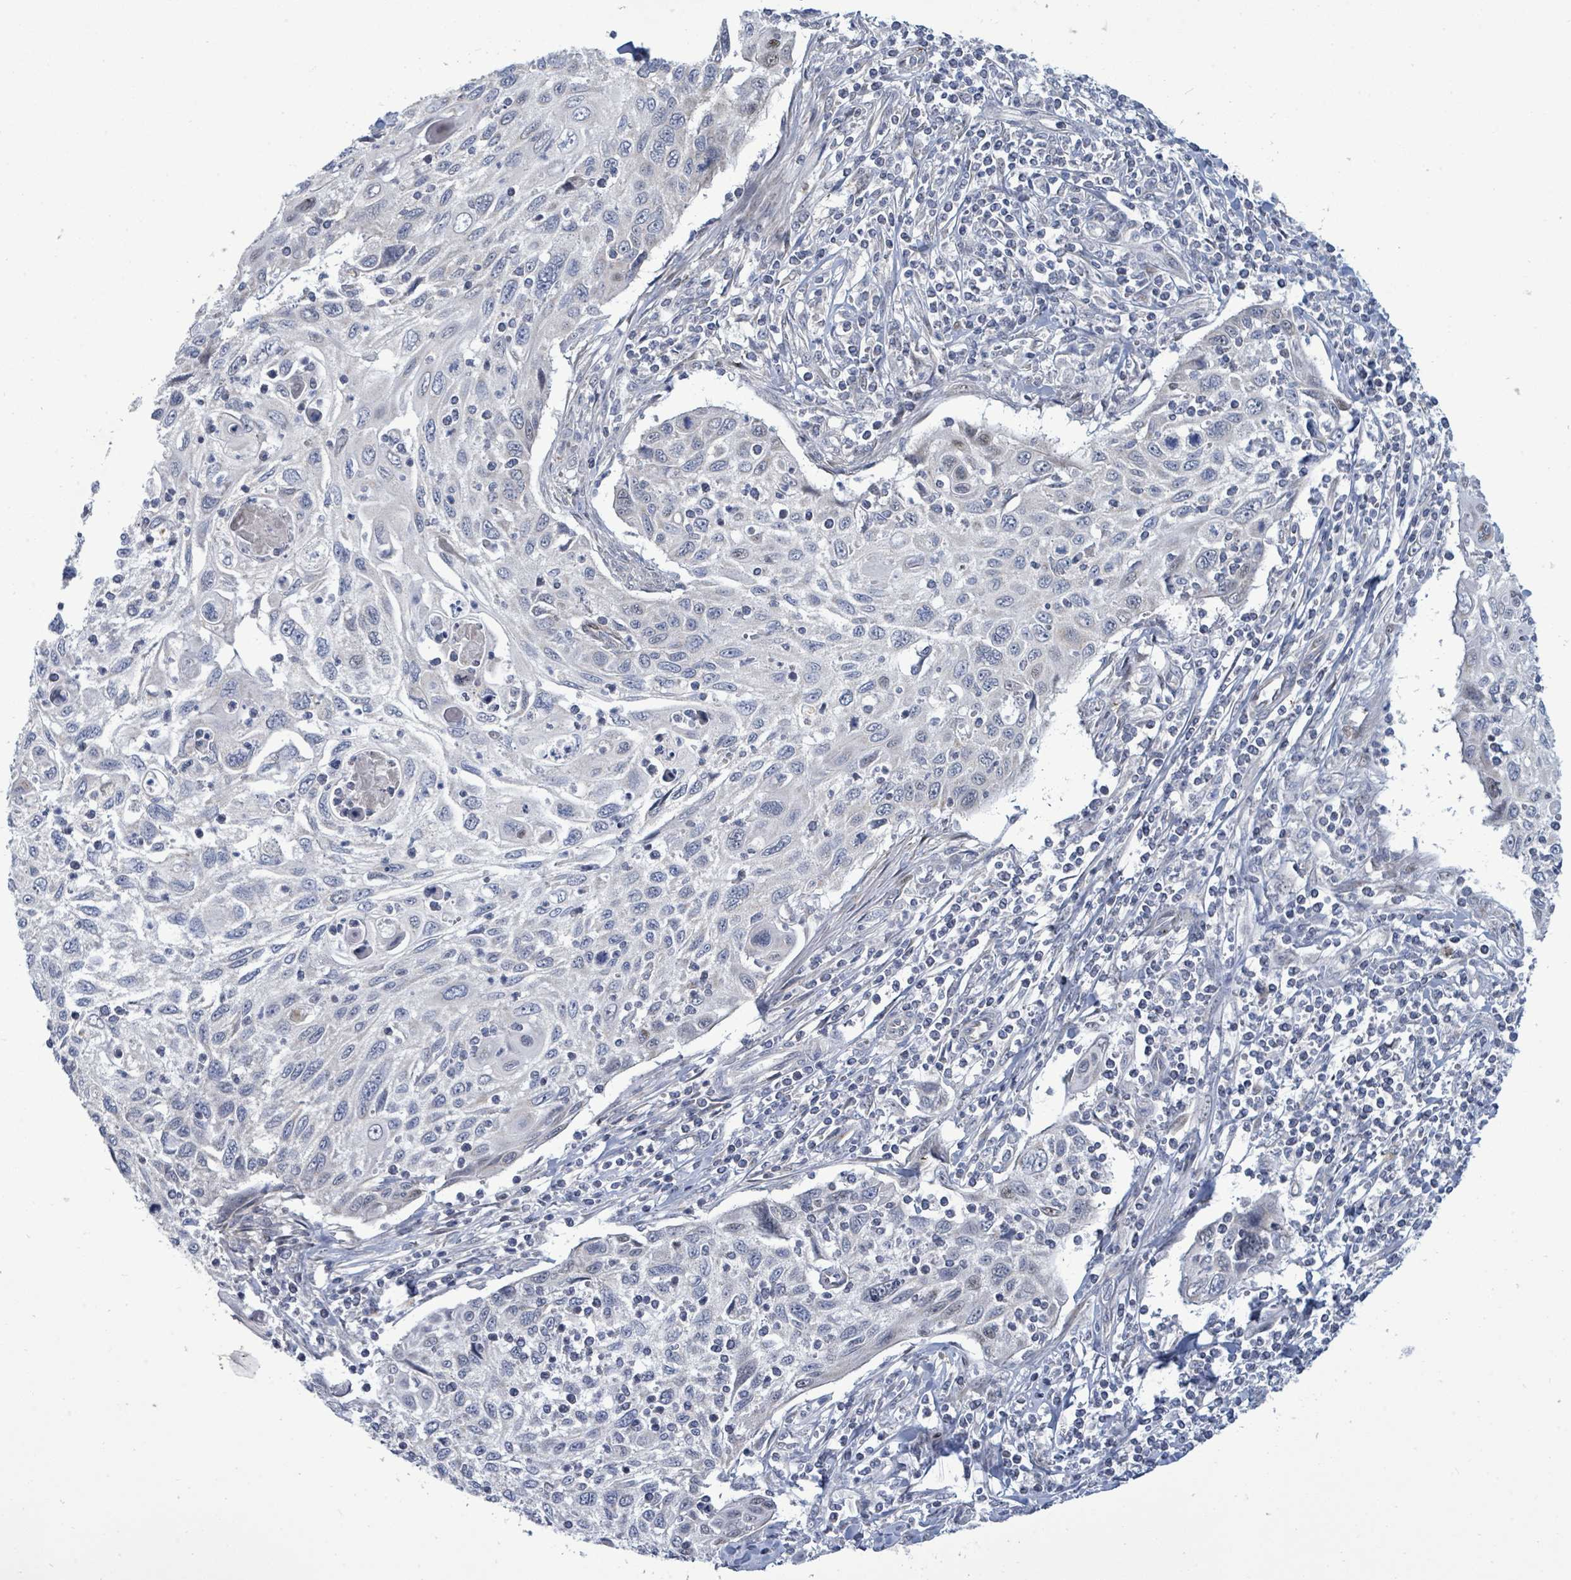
{"staining": {"intensity": "negative", "quantity": "none", "location": "none"}, "tissue": "cervical cancer", "cell_type": "Tumor cells", "image_type": "cancer", "snomed": [{"axis": "morphology", "description": "Squamous cell carcinoma, NOS"}, {"axis": "topography", "description": "Cervix"}], "caption": "The immunohistochemistry photomicrograph has no significant staining in tumor cells of cervical cancer tissue.", "gene": "ZFPM1", "patient": {"sex": "female", "age": 70}}